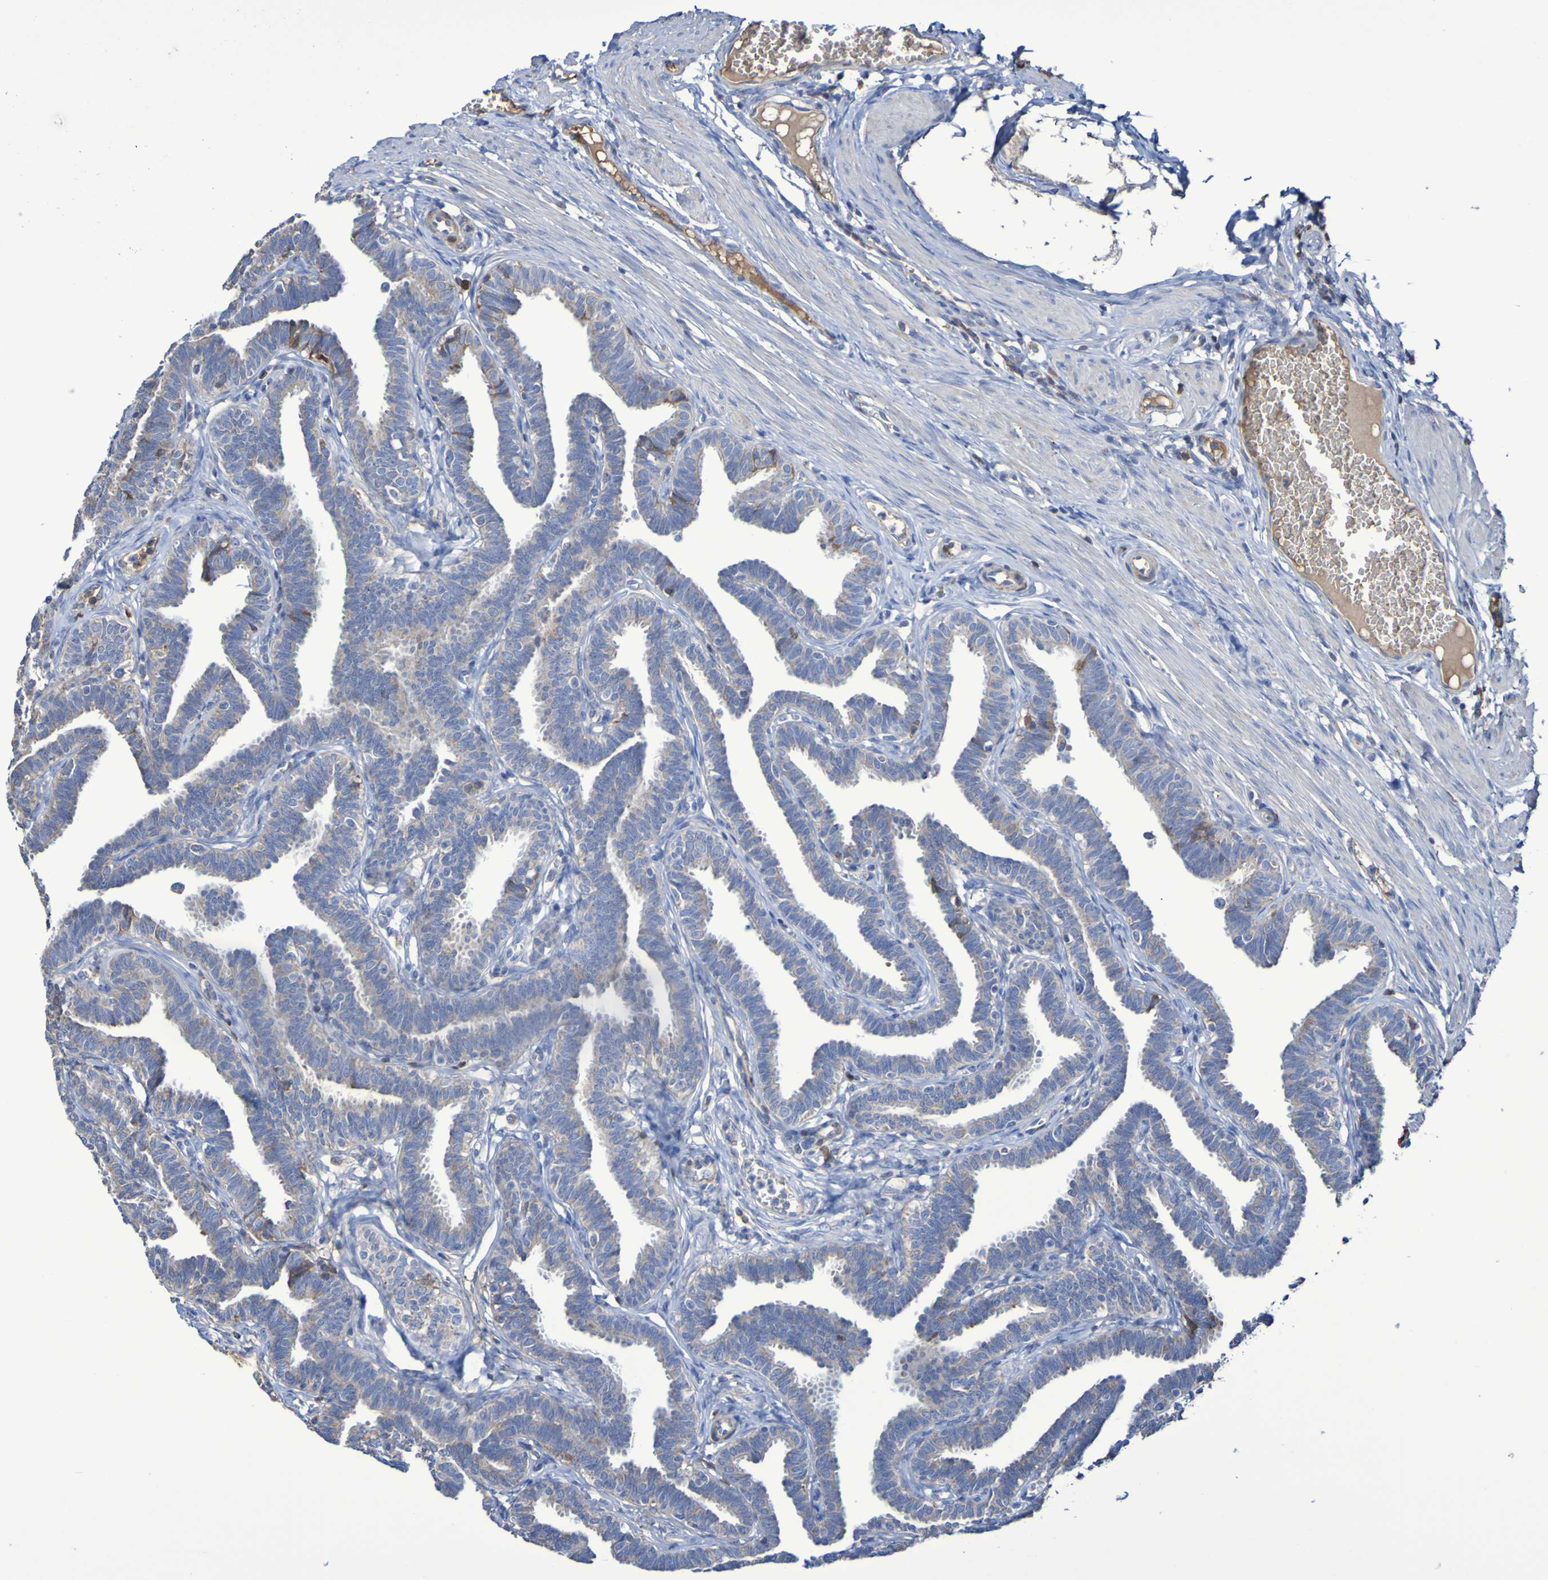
{"staining": {"intensity": "weak", "quantity": ">75%", "location": "cytoplasmic/membranous"}, "tissue": "fallopian tube", "cell_type": "Glandular cells", "image_type": "normal", "snomed": [{"axis": "morphology", "description": "Normal tissue, NOS"}, {"axis": "topography", "description": "Fallopian tube"}, {"axis": "topography", "description": "Ovary"}], "caption": "High-magnification brightfield microscopy of unremarkable fallopian tube stained with DAB (brown) and counterstained with hematoxylin (blue). glandular cells exhibit weak cytoplasmic/membranous expression is present in about>75% of cells. (Stains: DAB in brown, nuclei in blue, Microscopy: brightfield microscopy at high magnification).", "gene": "CNTN2", "patient": {"sex": "female", "age": 23}}